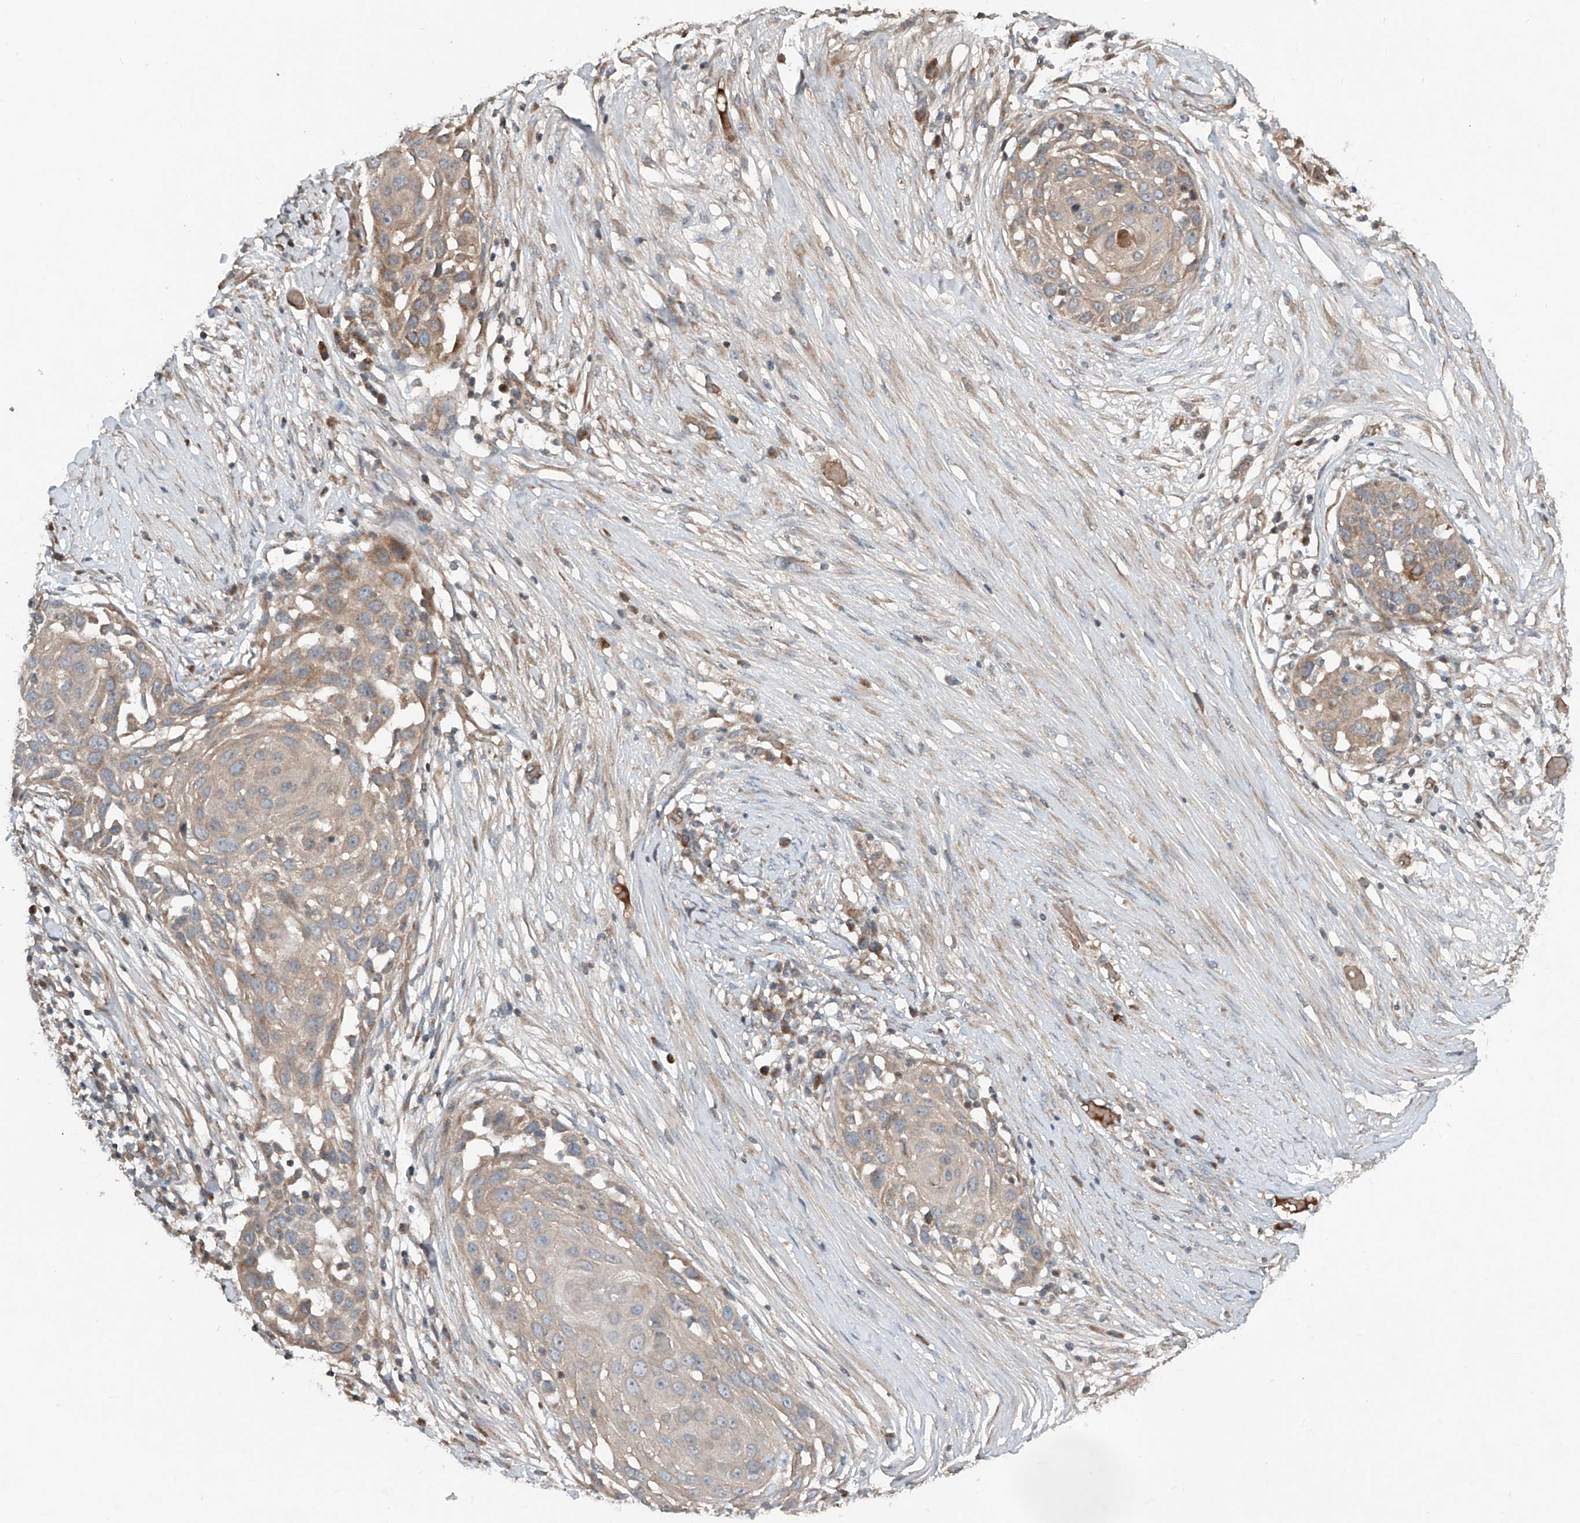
{"staining": {"intensity": "weak", "quantity": "25%-75%", "location": "cytoplasmic/membranous"}, "tissue": "skin cancer", "cell_type": "Tumor cells", "image_type": "cancer", "snomed": [{"axis": "morphology", "description": "Squamous cell carcinoma, NOS"}, {"axis": "topography", "description": "Skin"}], "caption": "Immunohistochemical staining of human skin cancer (squamous cell carcinoma) reveals low levels of weak cytoplasmic/membranous positivity in approximately 25%-75% of tumor cells.", "gene": "ADAM23", "patient": {"sex": "female", "age": 44}}